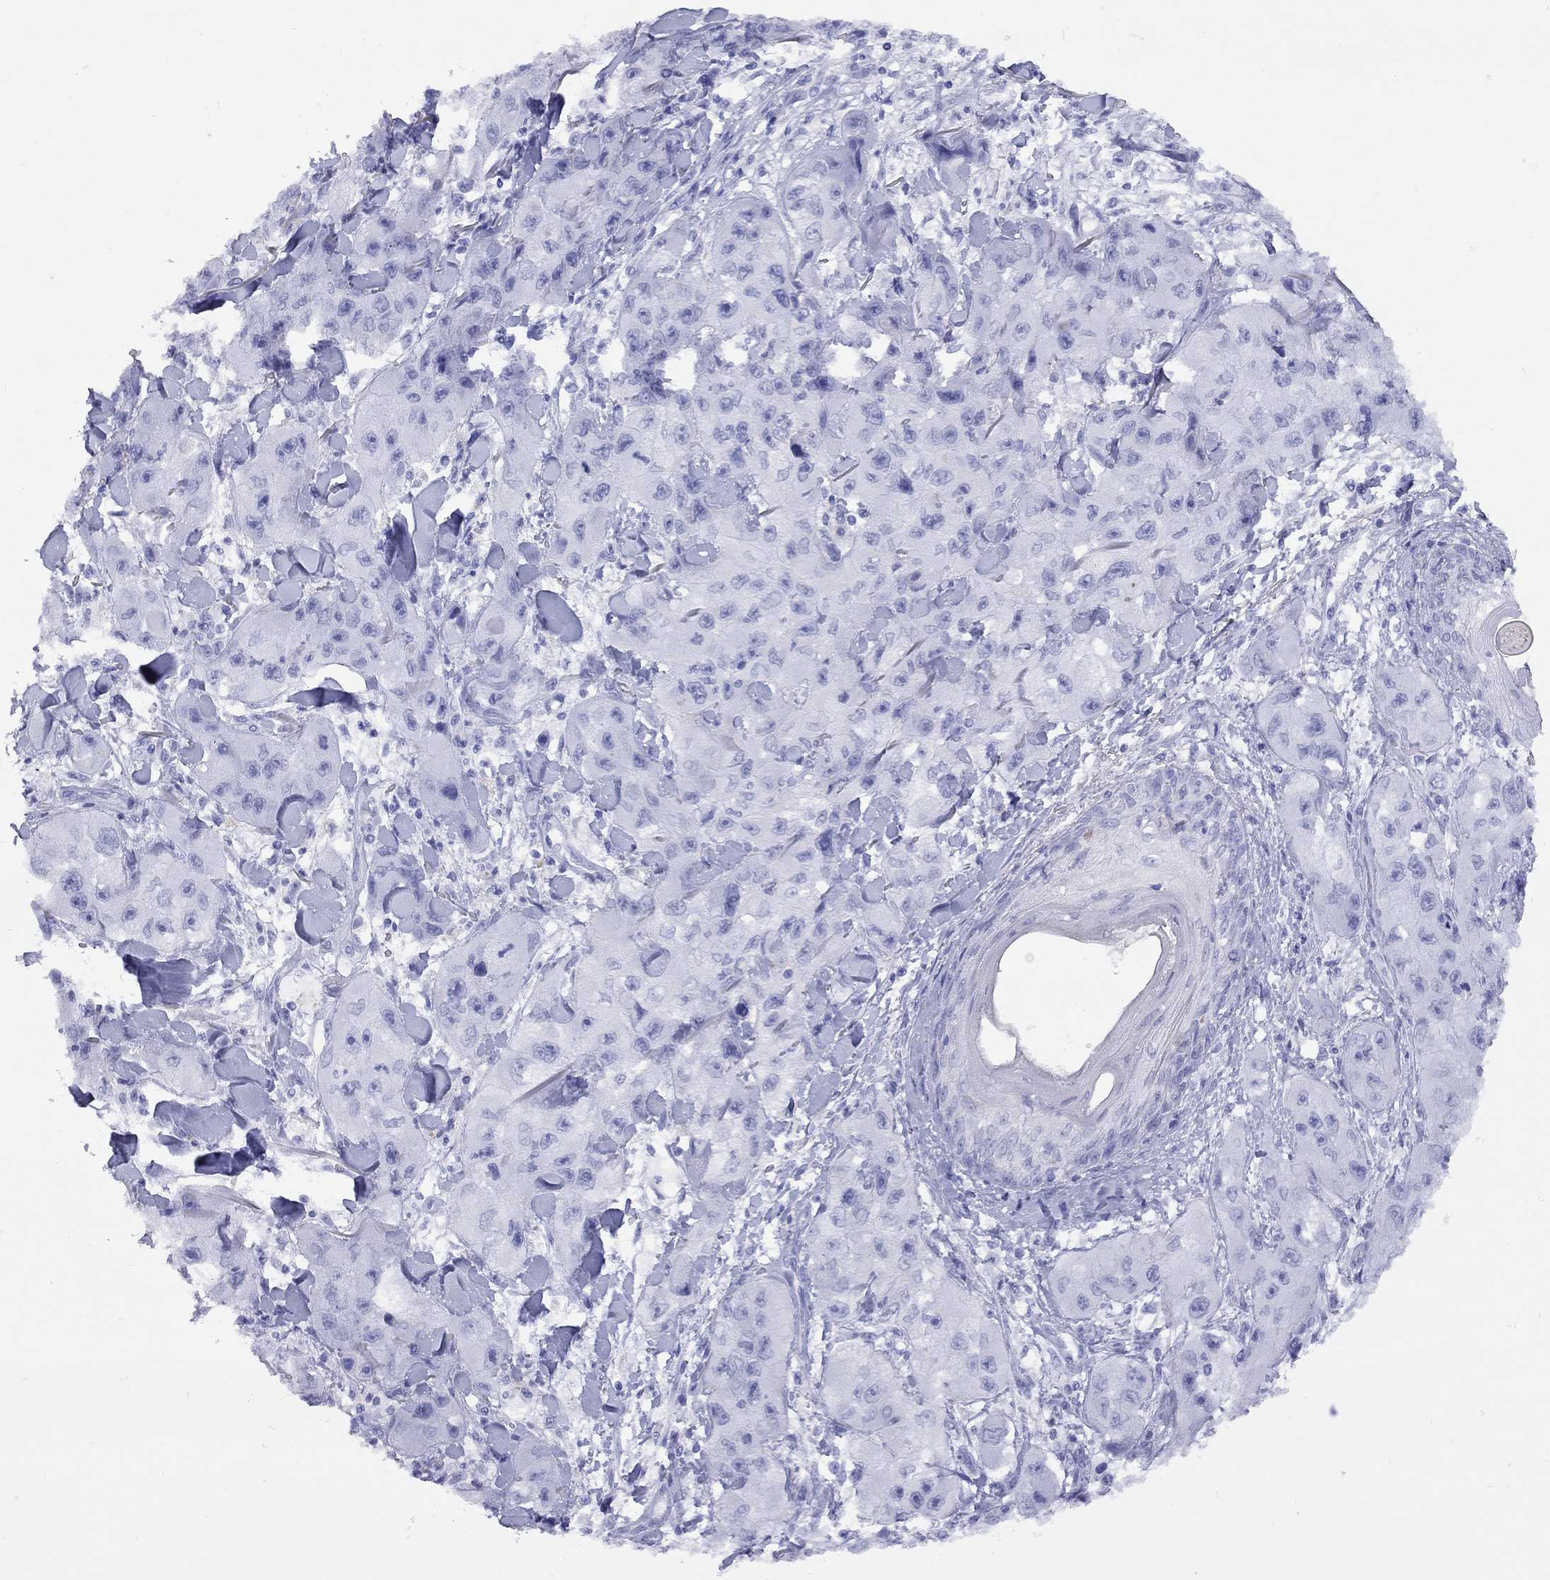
{"staining": {"intensity": "negative", "quantity": "none", "location": "none"}, "tissue": "skin cancer", "cell_type": "Tumor cells", "image_type": "cancer", "snomed": [{"axis": "morphology", "description": "Squamous cell carcinoma, NOS"}, {"axis": "topography", "description": "Skin"}, {"axis": "topography", "description": "Subcutis"}], "caption": "The histopathology image exhibits no staining of tumor cells in squamous cell carcinoma (skin). The staining was performed using DAB to visualize the protein expression in brown, while the nuclei were stained in blue with hematoxylin (Magnification: 20x).", "gene": "GRIA2", "patient": {"sex": "male", "age": 73}}